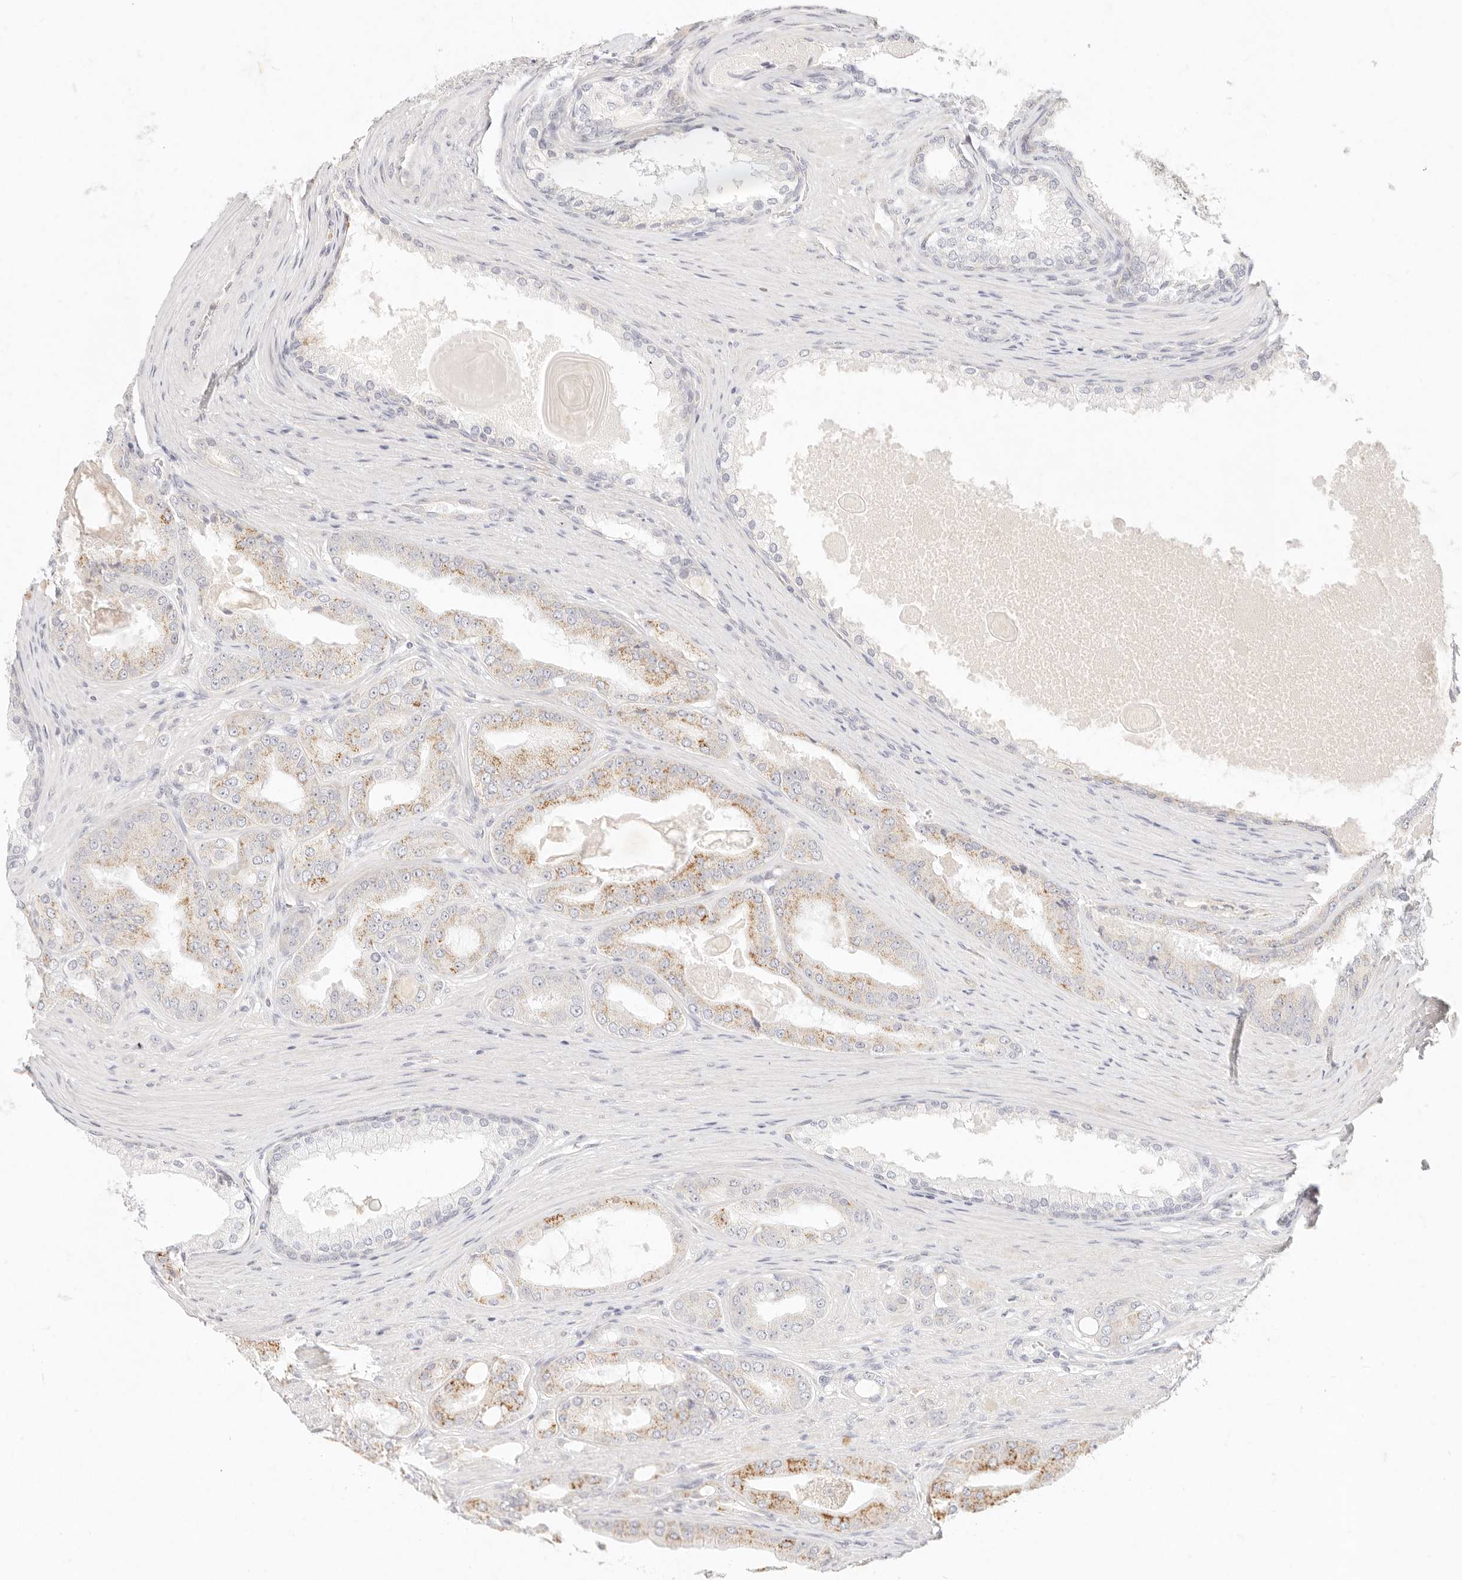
{"staining": {"intensity": "moderate", "quantity": "25%-75%", "location": "cytoplasmic/membranous"}, "tissue": "prostate cancer", "cell_type": "Tumor cells", "image_type": "cancer", "snomed": [{"axis": "morphology", "description": "Adenocarcinoma, High grade"}, {"axis": "topography", "description": "Prostate"}], "caption": "DAB immunohistochemical staining of human prostate adenocarcinoma (high-grade) reveals moderate cytoplasmic/membranous protein positivity in approximately 25%-75% of tumor cells. The staining was performed using DAB (3,3'-diaminobenzidine), with brown indicating positive protein expression. Nuclei are stained blue with hematoxylin.", "gene": "GPR84", "patient": {"sex": "male", "age": 60}}